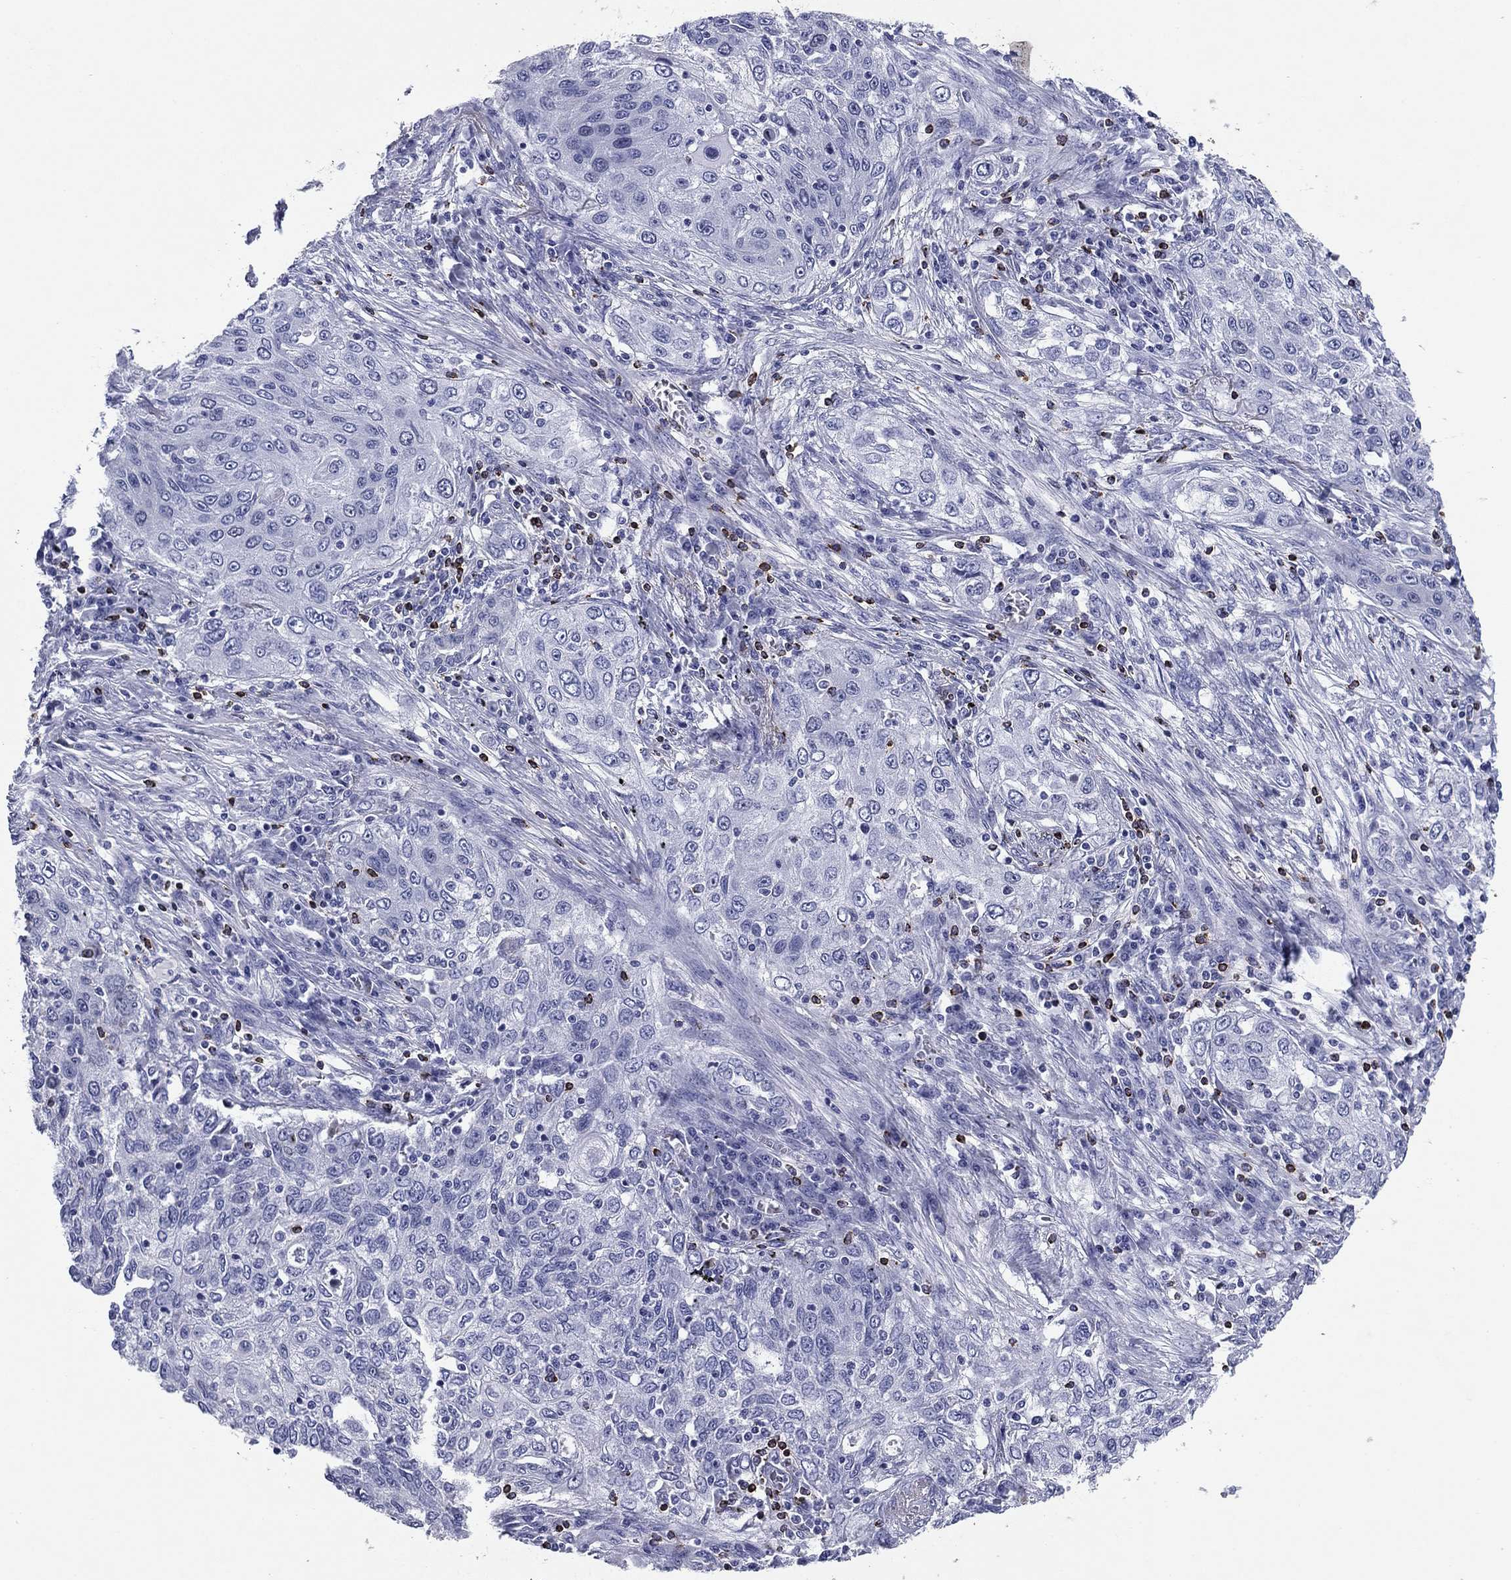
{"staining": {"intensity": "negative", "quantity": "none", "location": "none"}, "tissue": "lung cancer", "cell_type": "Tumor cells", "image_type": "cancer", "snomed": [{"axis": "morphology", "description": "Squamous cell carcinoma, NOS"}, {"axis": "topography", "description": "Lung"}], "caption": "This is an immunohistochemistry image of lung squamous cell carcinoma. There is no expression in tumor cells.", "gene": "GZMK", "patient": {"sex": "female", "age": 69}}